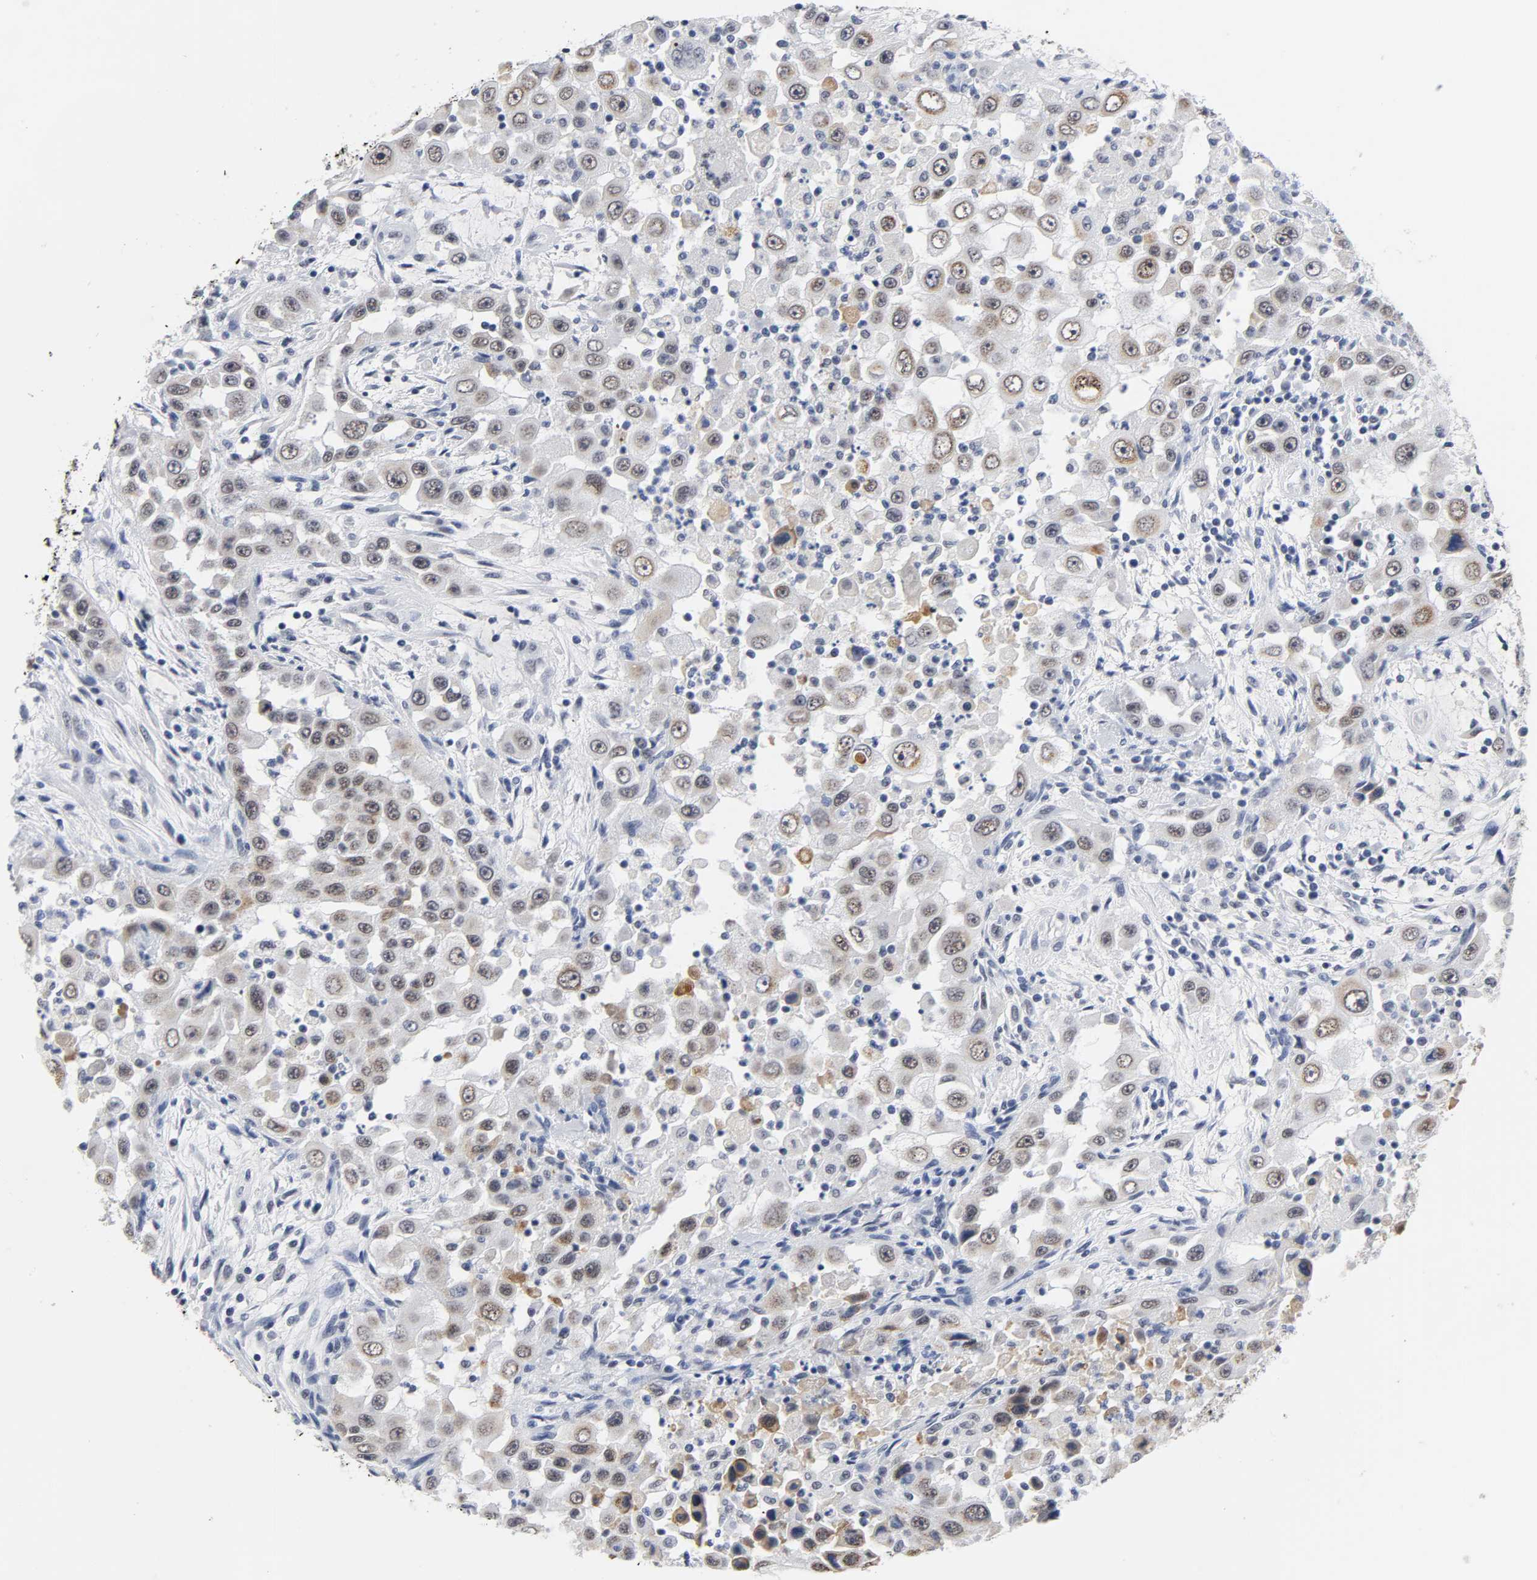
{"staining": {"intensity": "moderate", "quantity": "<25%", "location": "nuclear"}, "tissue": "head and neck cancer", "cell_type": "Tumor cells", "image_type": "cancer", "snomed": [{"axis": "morphology", "description": "Carcinoma, NOS"}, {"axis": "topography", "description": "Head-Neck"}], "caption": "A micrograph showing moderate nuclear expression in about <25% of tumor cells in head and neck carcinoma, as visualized by brown immunohistochemical staining.", "gene": "GRHL2", "patient": {"sex": "male", "age": 87}}